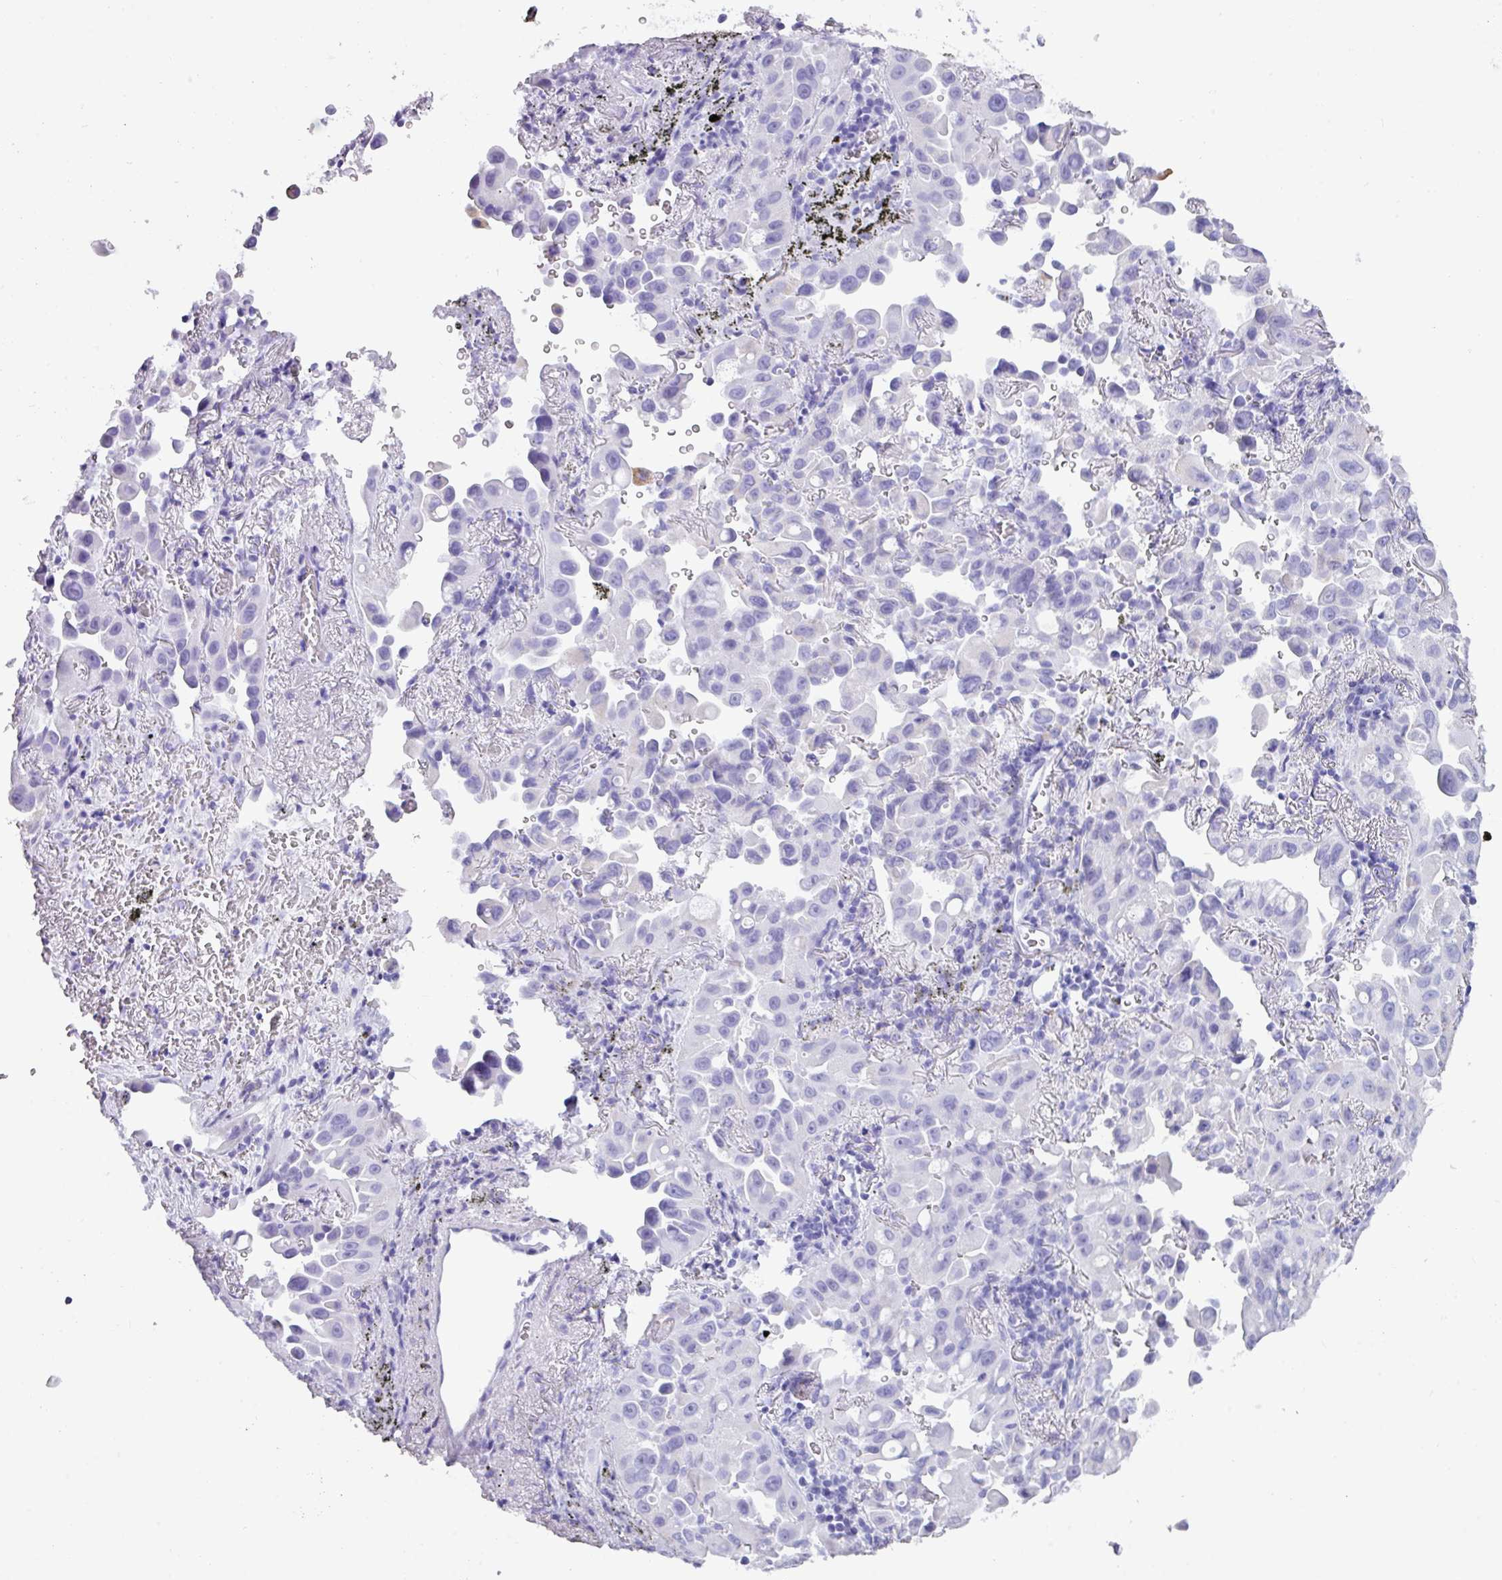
{"staining": {"intensity": "negative", "quantity": "none", "location": "none"}, "tissue": "lung cancer", "cell_type": "Tumor cells", "image_type": "cancer", "snomed": [{"axis": "morphology", "description": "Adenocarcinoma, NOS"}, {"axis": "topography", "description": "Lung"}], "caption": "An image of human lung adenocarcinoma is negative for staining in tumor cells.", "gene": "NCCRP1", "patient": {"sex": "male", "age": 68}}